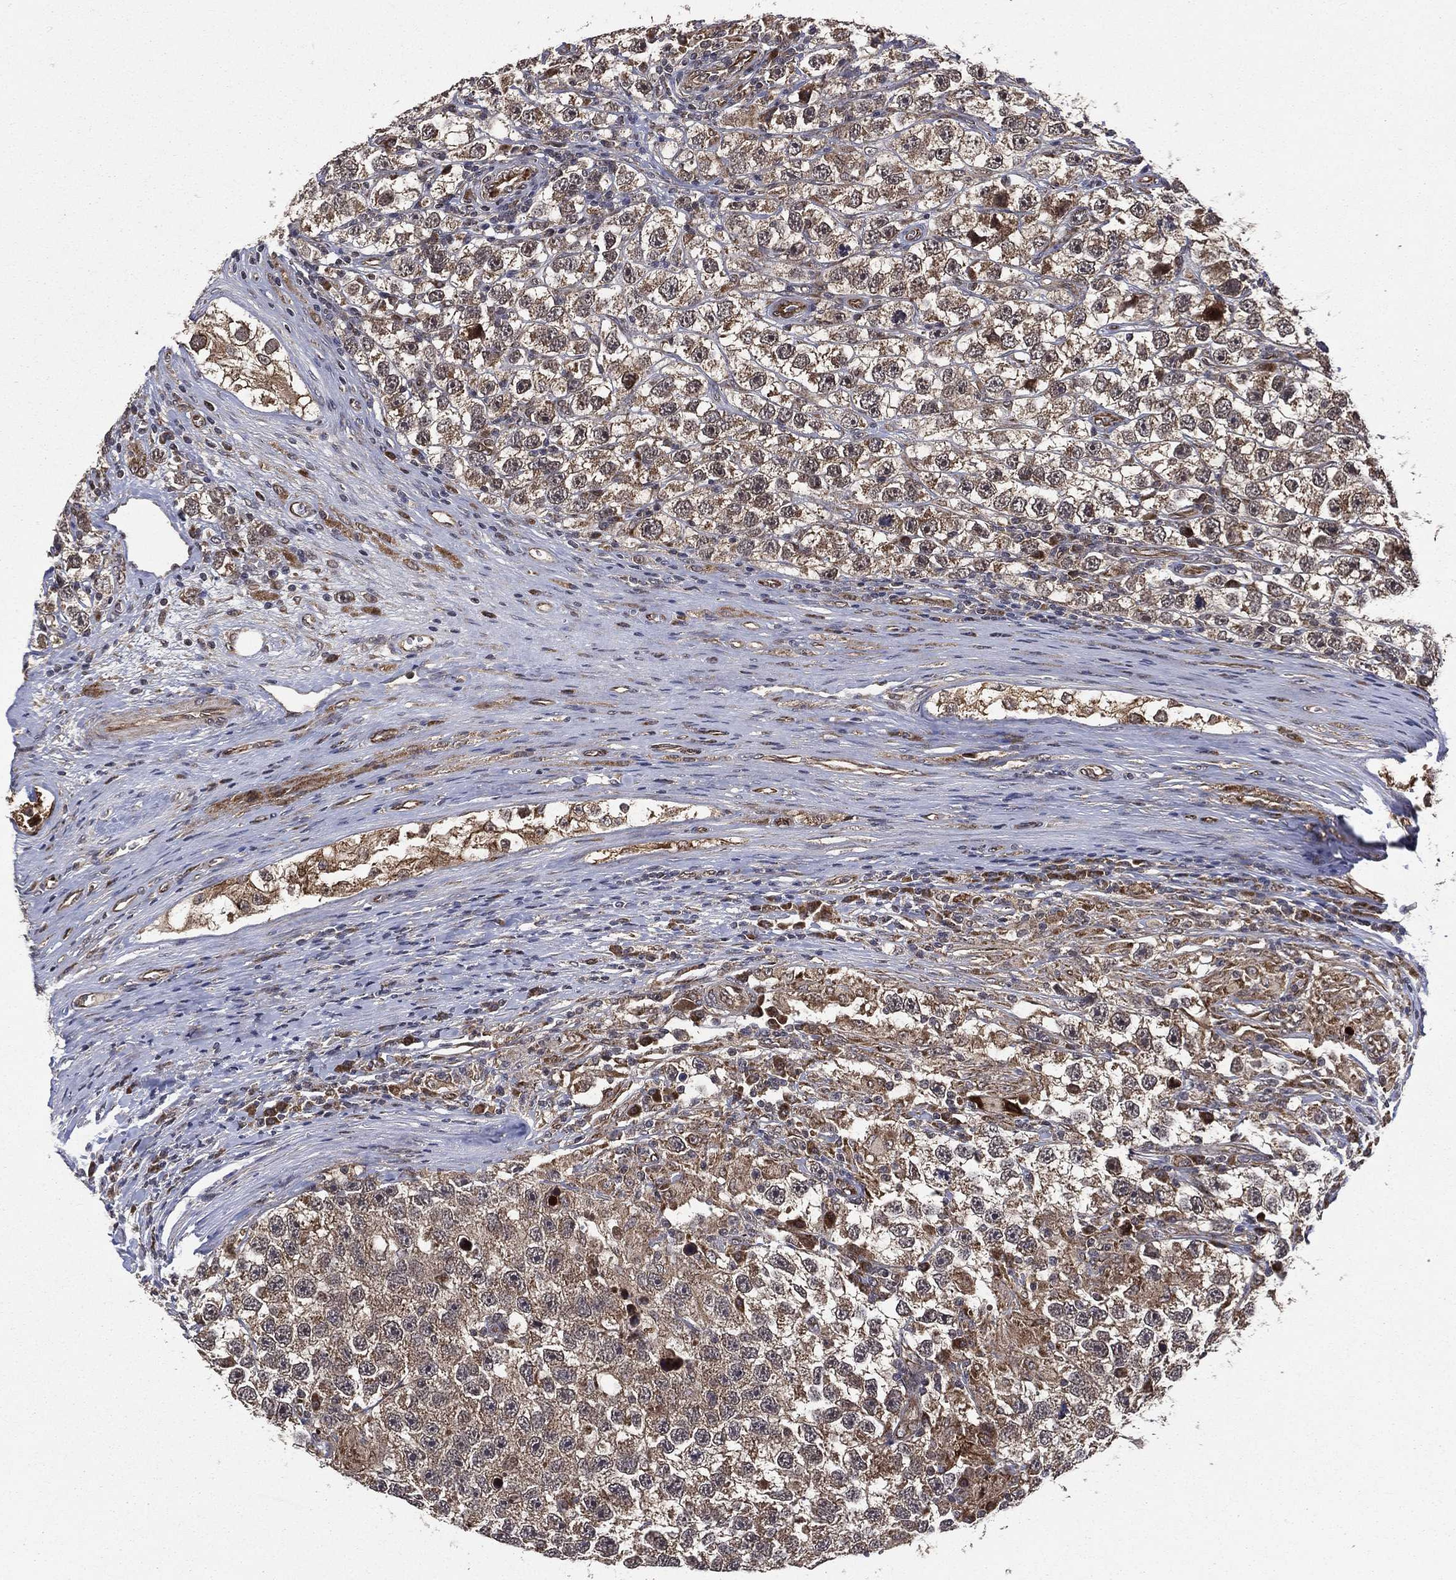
{"staining": {"intensity": "moderate", "quantity": "25%-75%", "location": "cytoplasmic/membranous"}, "tissue": "testis cancer", "cell_type": "Tumor cells", "image_type": "cancer", "snomed": [{"axis": "morphology", "description": "Seminoma, NOS"}, {"axis": "topography", "description": "Testis"}], "caption": "The photomicrograph displays immunohistochemical staining of testis cancer. There is moderate cytoplasmic/membranous positivity is identified in approximately 25%-75% of tumor cells. Ihc stains the protein in brown and the nuclei are stained blue.", "gene": "RAB11FIP4", "patient": {"sex": "male", "age": 26}}